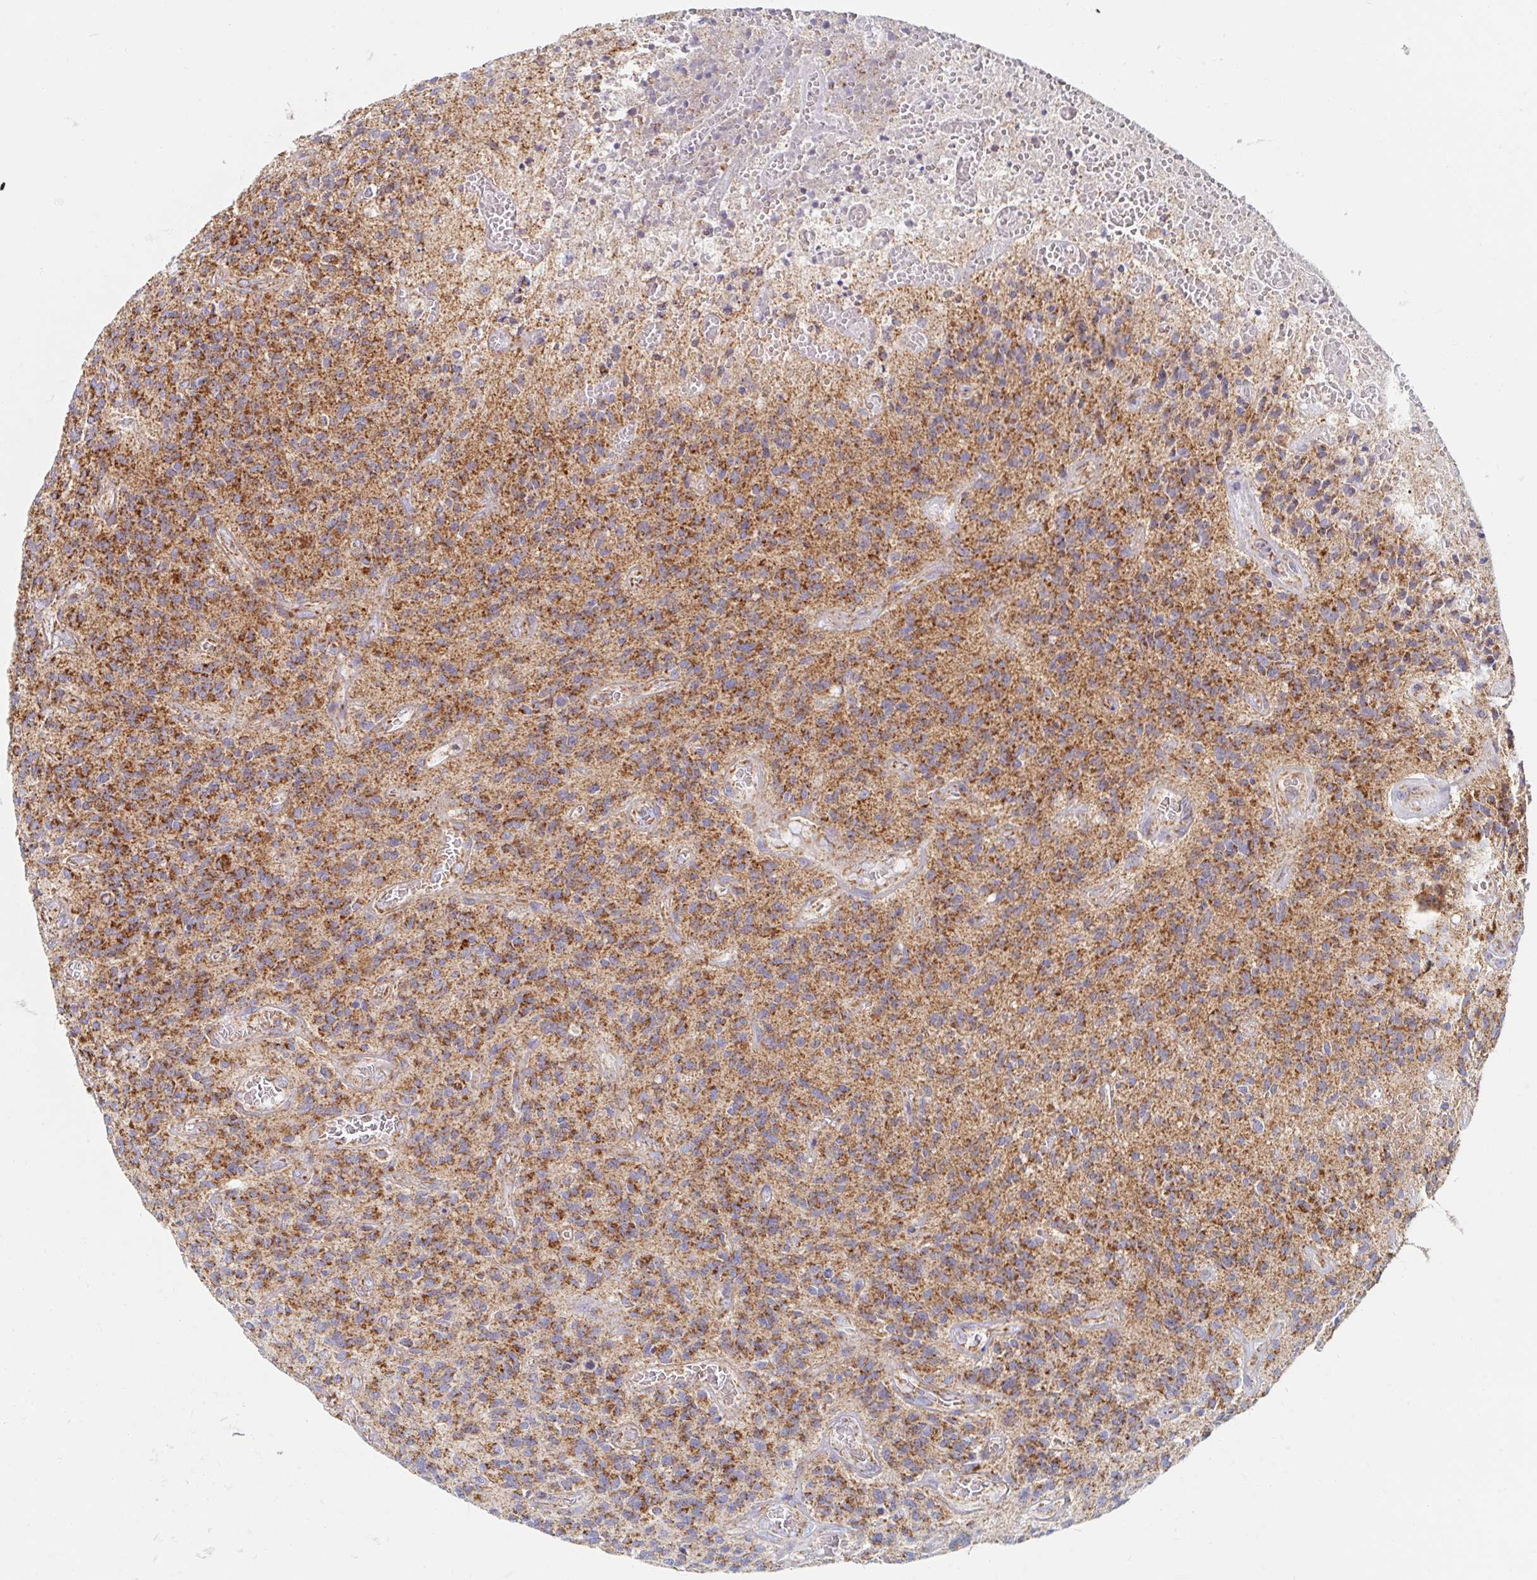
{"staining": {"intensity": "strong", "quantity": ">75%", "location": "cytoplasmic/membranous"}, "tissue": "glioma", "cell_type": "Tumor cells", "image_type": "cancer", "snomed": [{"axis": "morphology", "description": "Glioma, malignant, High grade"}, {"axis": "topography", "description": "Brain"}], "caption": "Protein expression analysis of human malignant high-grade glioma reveals strong cytoplasmic/membranous positivity in about >75% of tumor cells.", "gene": "MAVS", "patient": {"sex": "male", "age": 76}}